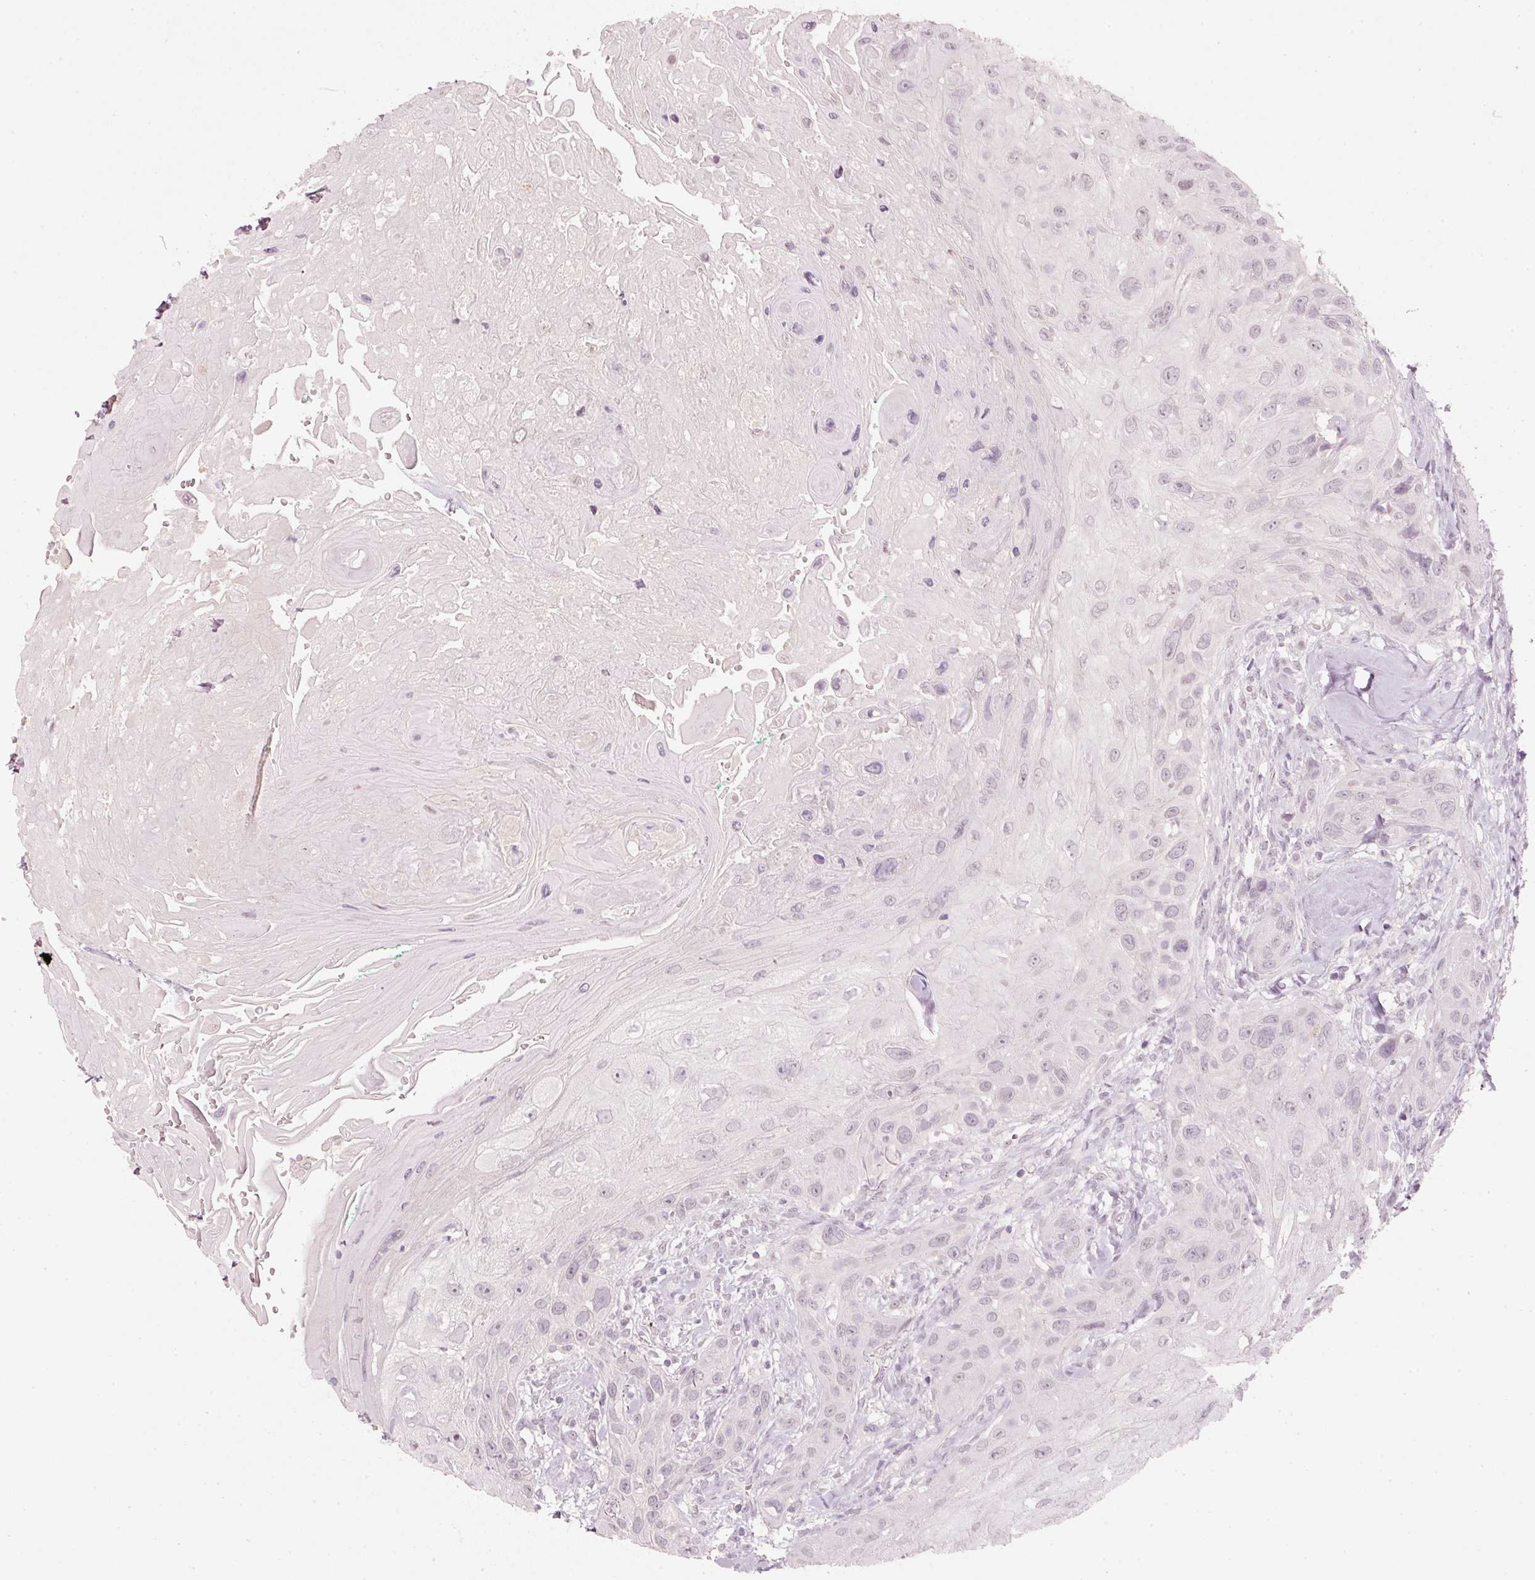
{"staining": {"intensity": "negative", "quantity": "none", "location": "none"}, "tissue": "head and neck cancer", "cell_type": "Tumor cells", "image_type": "cancer", "snomed": [{"axis": "morphology", "description": "Squamous cell carcinoma, NOS"}, {"axis": "topography", "description": "Head-Neck"}], "caption": "This is an immunohistochemistry photomicrograph of head and neck cancer (squamous cell carcinoma). There is no staining in tumor cells.", "gene": "STEAP1", "patient": {"sex": "male", "age": 81}}